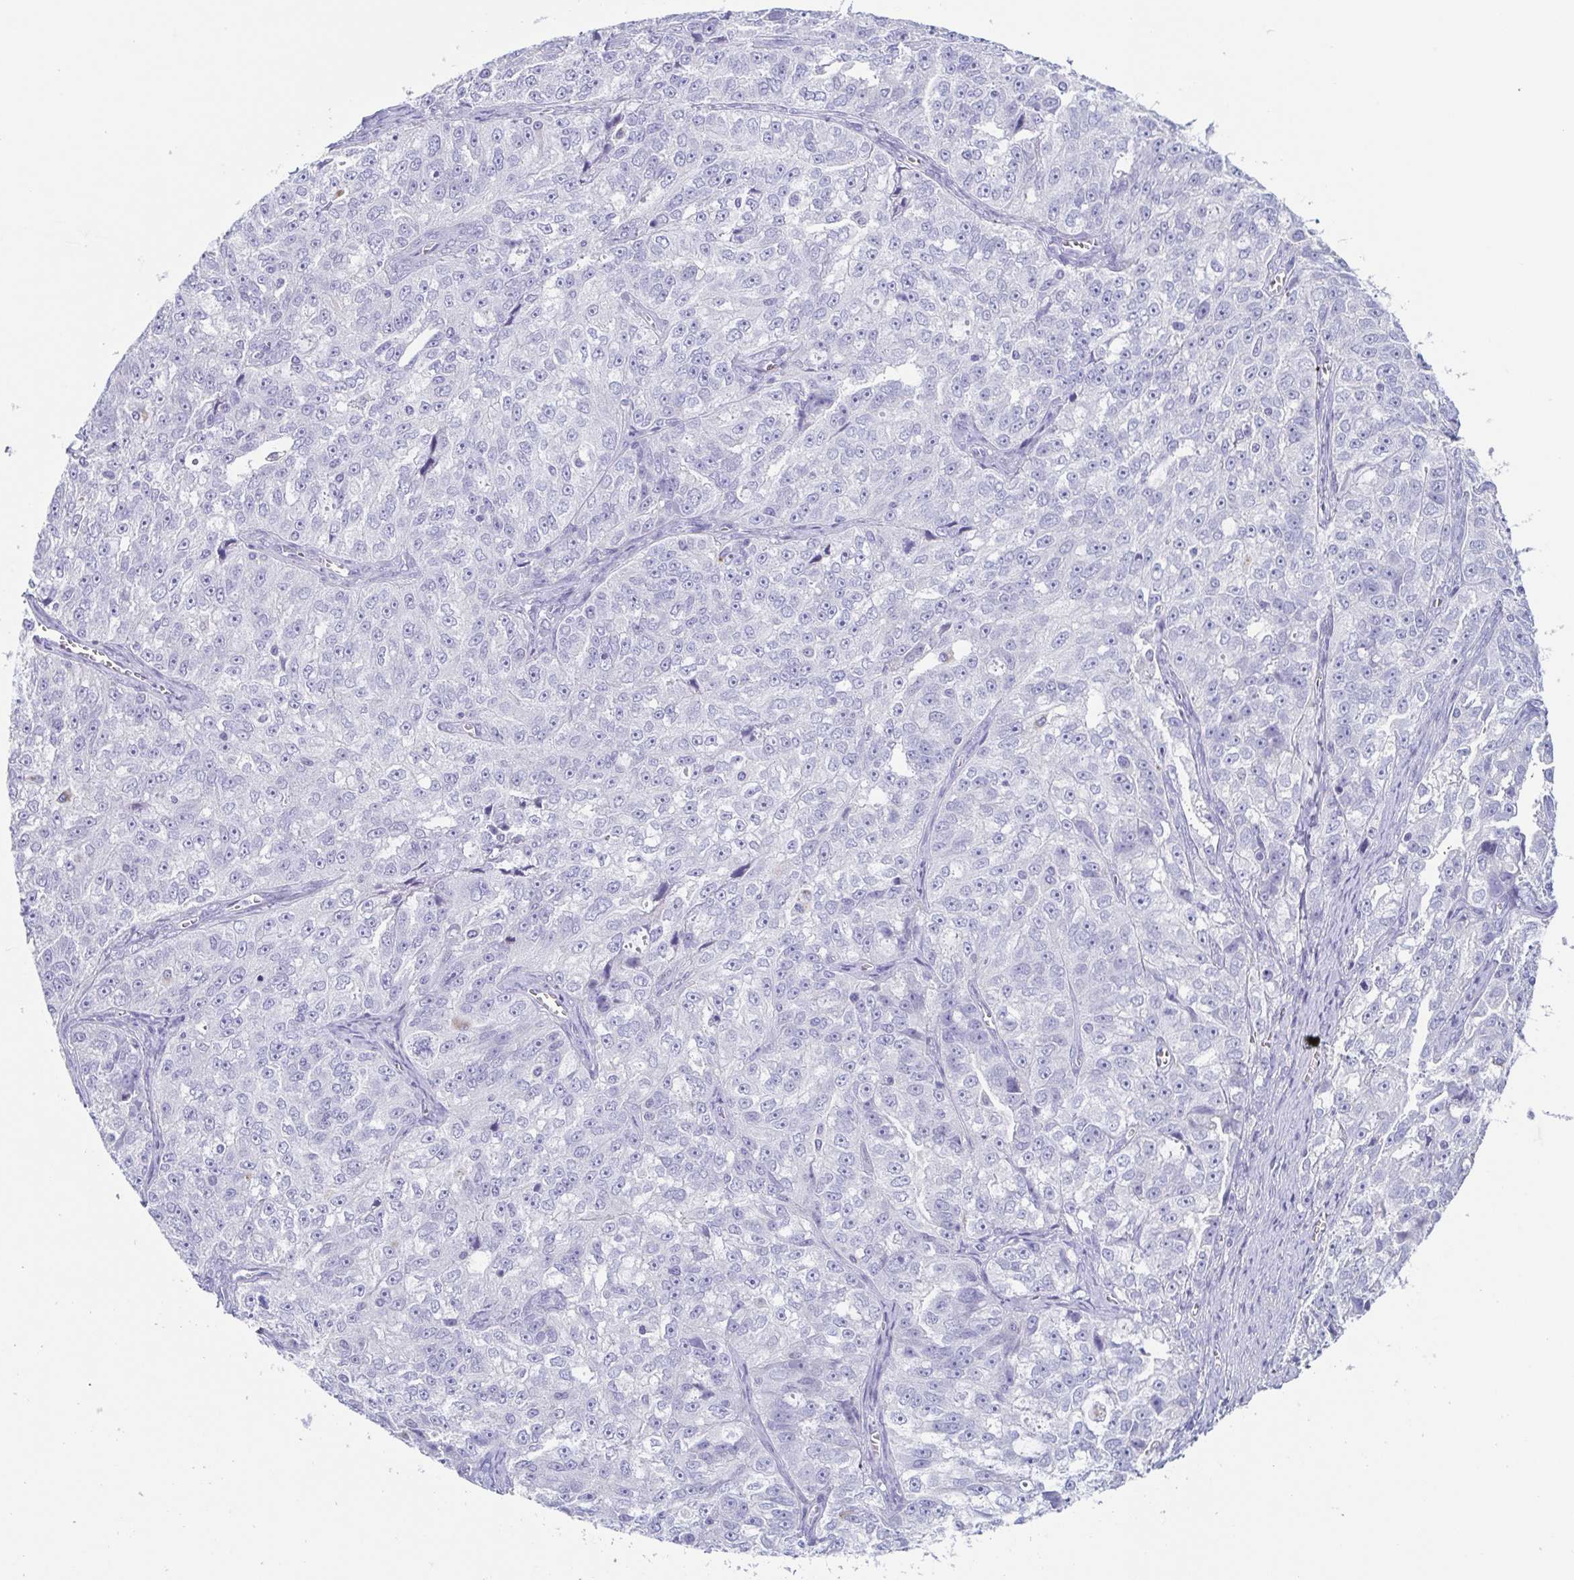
{"staining": {"intensity": "negative", "quantity": "none", "location": "none"}, "tissue": "ovarian cancer", "cell_type": "Tumor cells", "image_type": "cancer", "snomed": [{"axis": "morphology", "description": "Cystadenocarcinoma, serous, NOS"}, {"axis": "topography", "description": "Ovary"}], "caption": "Image shows no protein expression in tumor cells of ovarian cancer tissue.", "gene": "TAGLN3", "patient": {"sex": "female", "age": 51}}